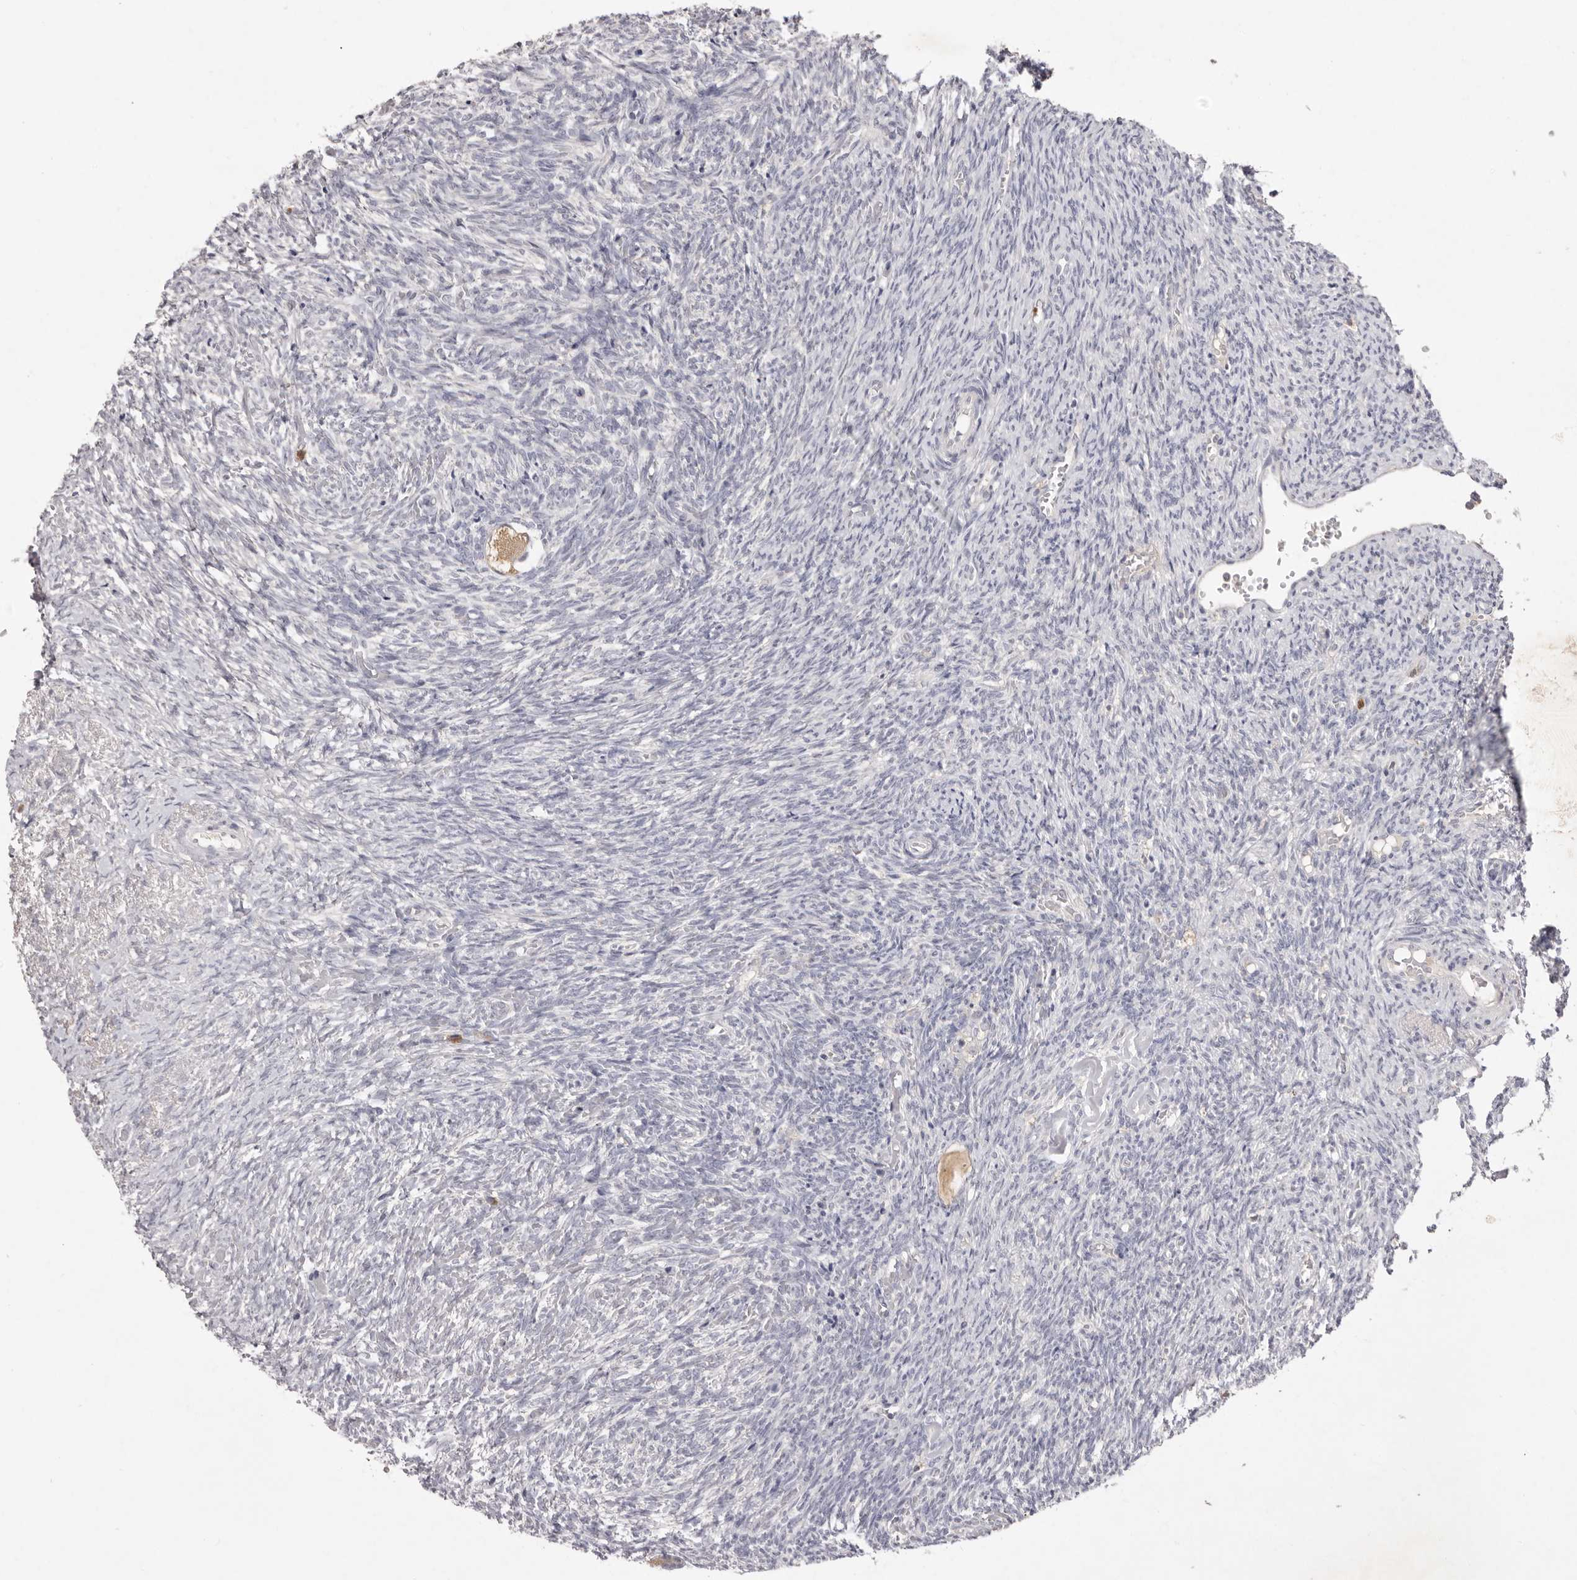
{"staining": {"intensity": "moderate", "quantity": ">75%", "location": "cytoplasmic/membranous"}, "tissue": "ovary", "cell_type": "Follicle cells", "image_type": "normal", "snomed": [{"axis": "morphology", "description": "Normal tissue, NOS"}, {"axis": "topography", "description": "Ovary"}], "caption": "Immunohistochemistry (IHC) (DAB) staining of unremarkable ovary shows moderate cytoplasmic/membranous protein expression in approximately >75% of follicle cells.", "gene": "GPR84", "patient": {"sex": "female", "age": 41}}